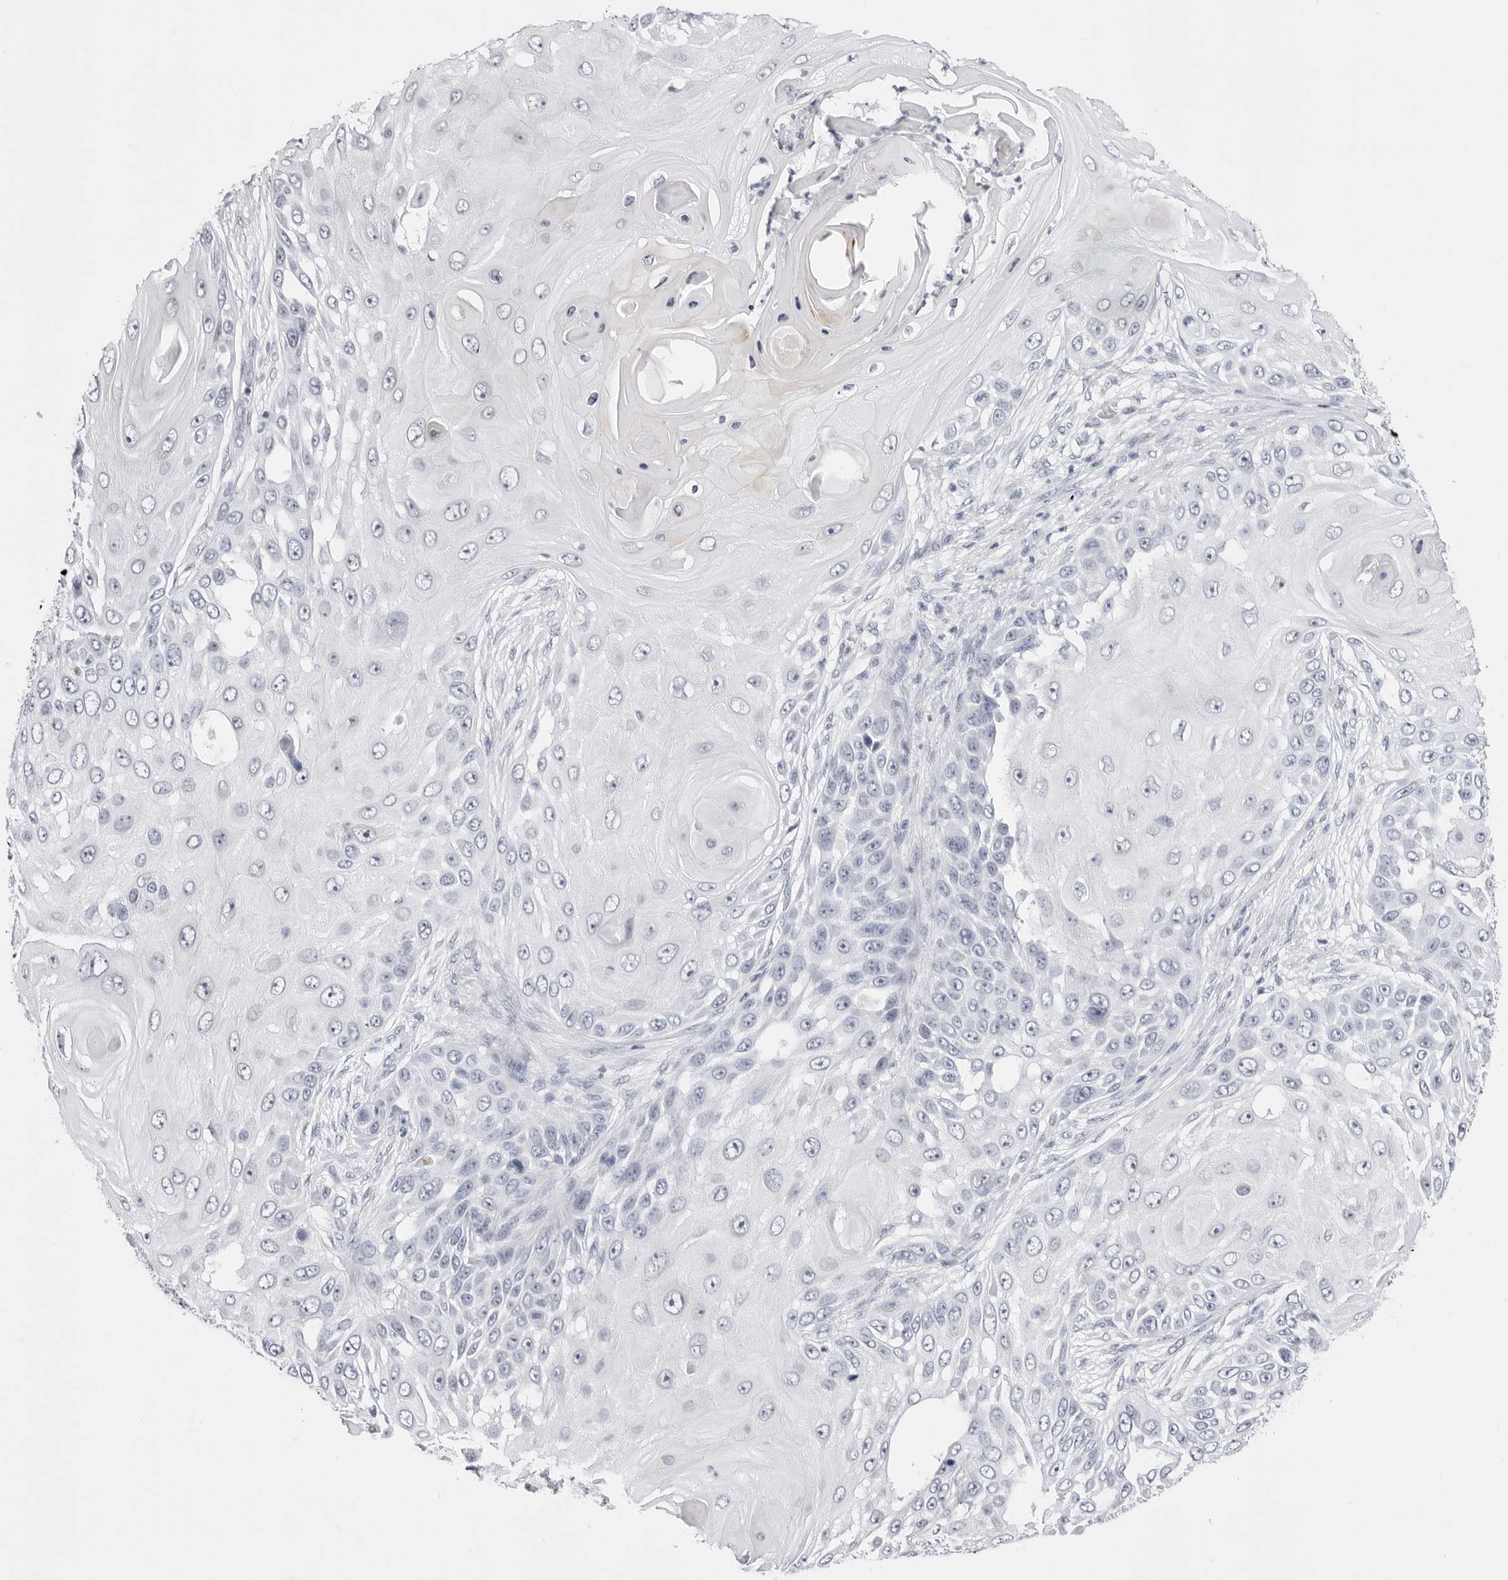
{"staining": {"intensity": "negative", "quantity": "none", "location": "none"}, "tissue": "skin cancer", "cell_type": "Tumor cells", "image_type": "cancer", "snomed": [{"axis": "morphology", "description": "Squamous cell carcinoma, NOS"}, {"axis": "topography", "description": "Skin"}], "caption": "DAB immunohistochemical staining of squamous cell carcinoma (skin) demonstrates no significant staining in tumor cells.", "gene": "TSSK1B", "patient": {"sex": "female", "age": 44}}